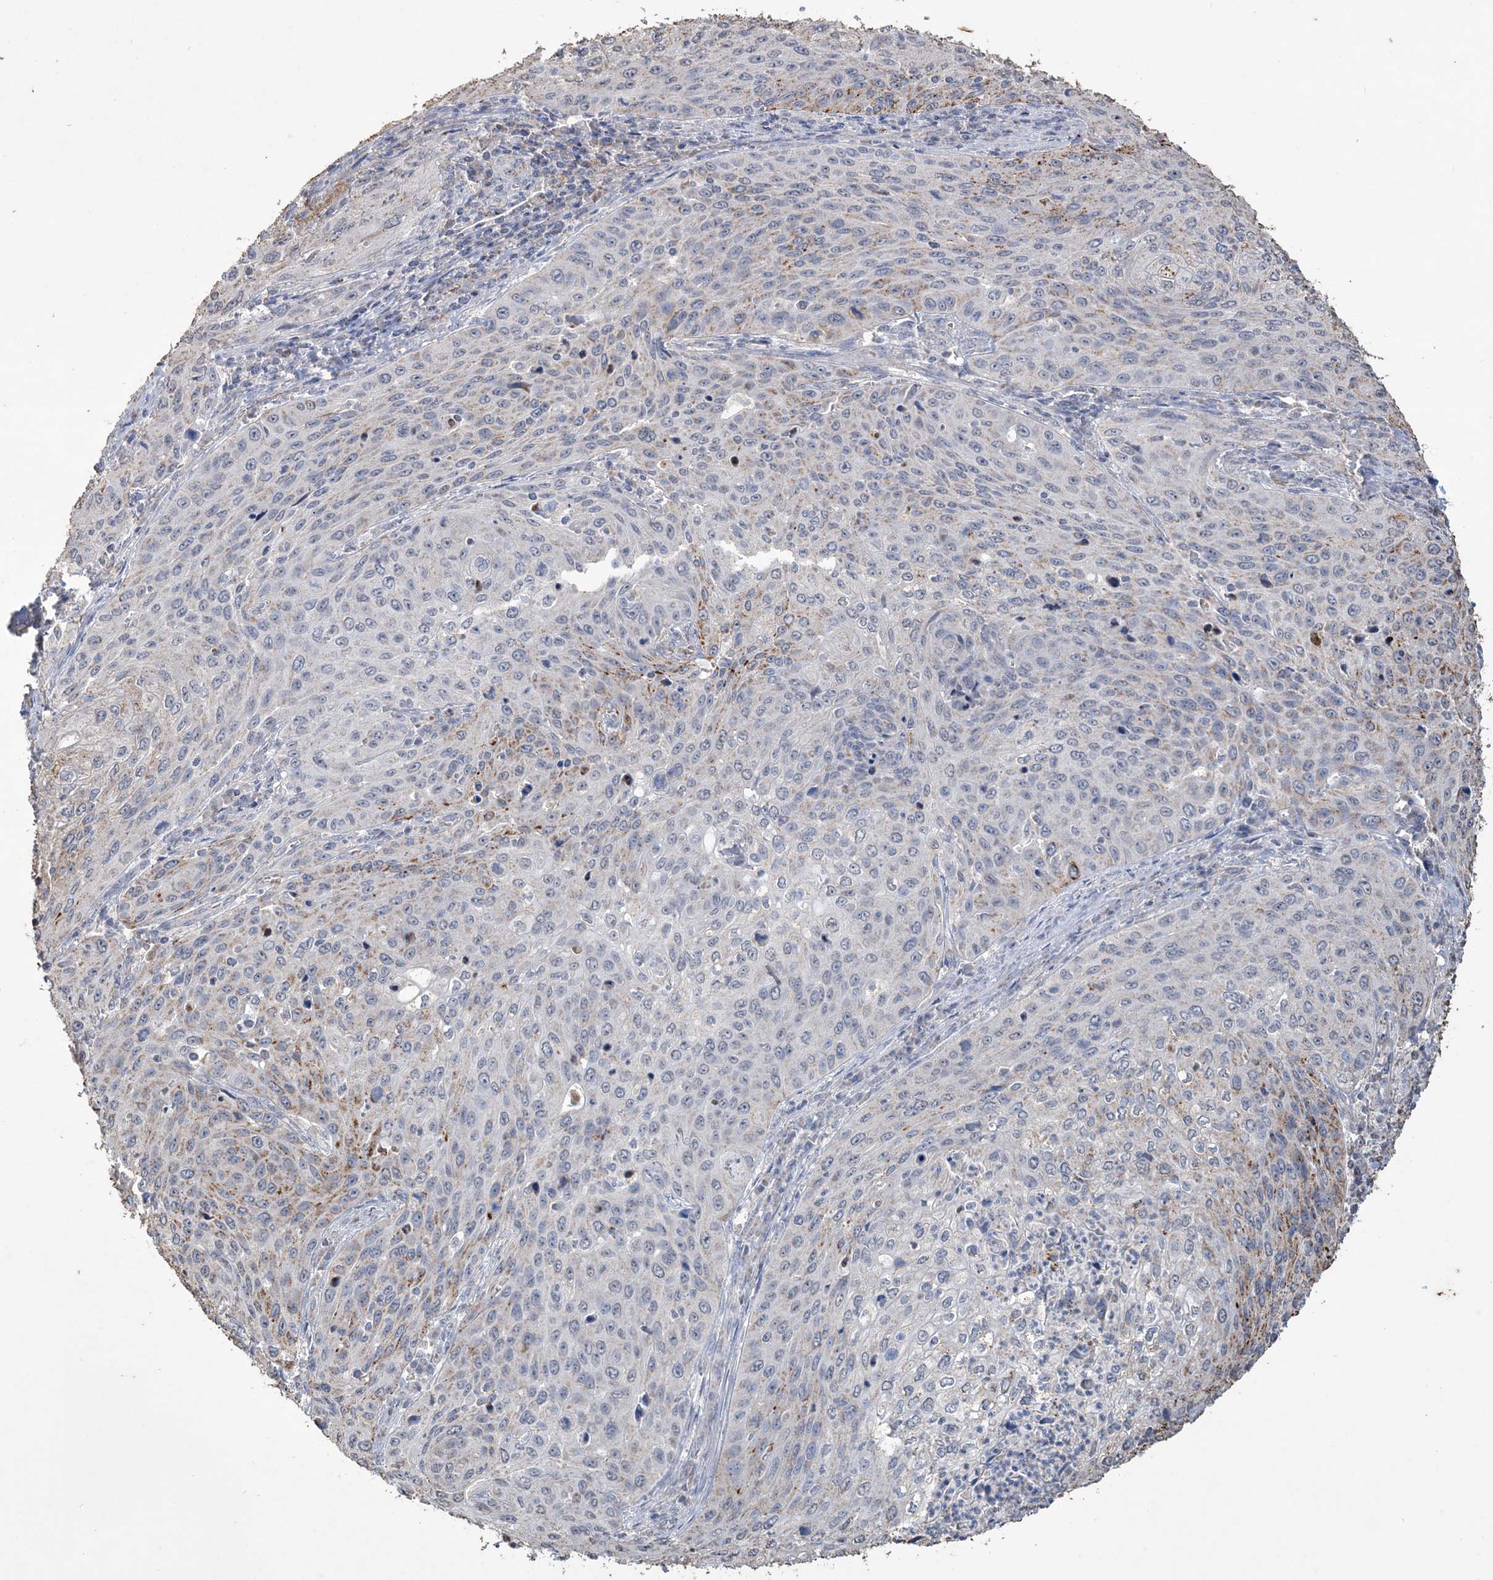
{"staining": {"intensity": "moderate", "quantity": "<25%", "location": "cytoplasmic/membranous"}, "tissue": "cervical cancer", "cell_type": "Tumor cells", "image_type": "cancer", "snomed": [{"axis": "morphology", "description": "Squamous cell carcinoma, NOS"}, {"axis": "topography", "description": "Cervix"}], "caption": "Immunohistochemical staining of human squamous cell carcinoma (cervical) shows low levels of moderate cytoplasmic/membranous protein expression in approximately <25% of tumor cells.", "gene": "SFMBT2", "patient": {"sex": "female", "age": 32}}